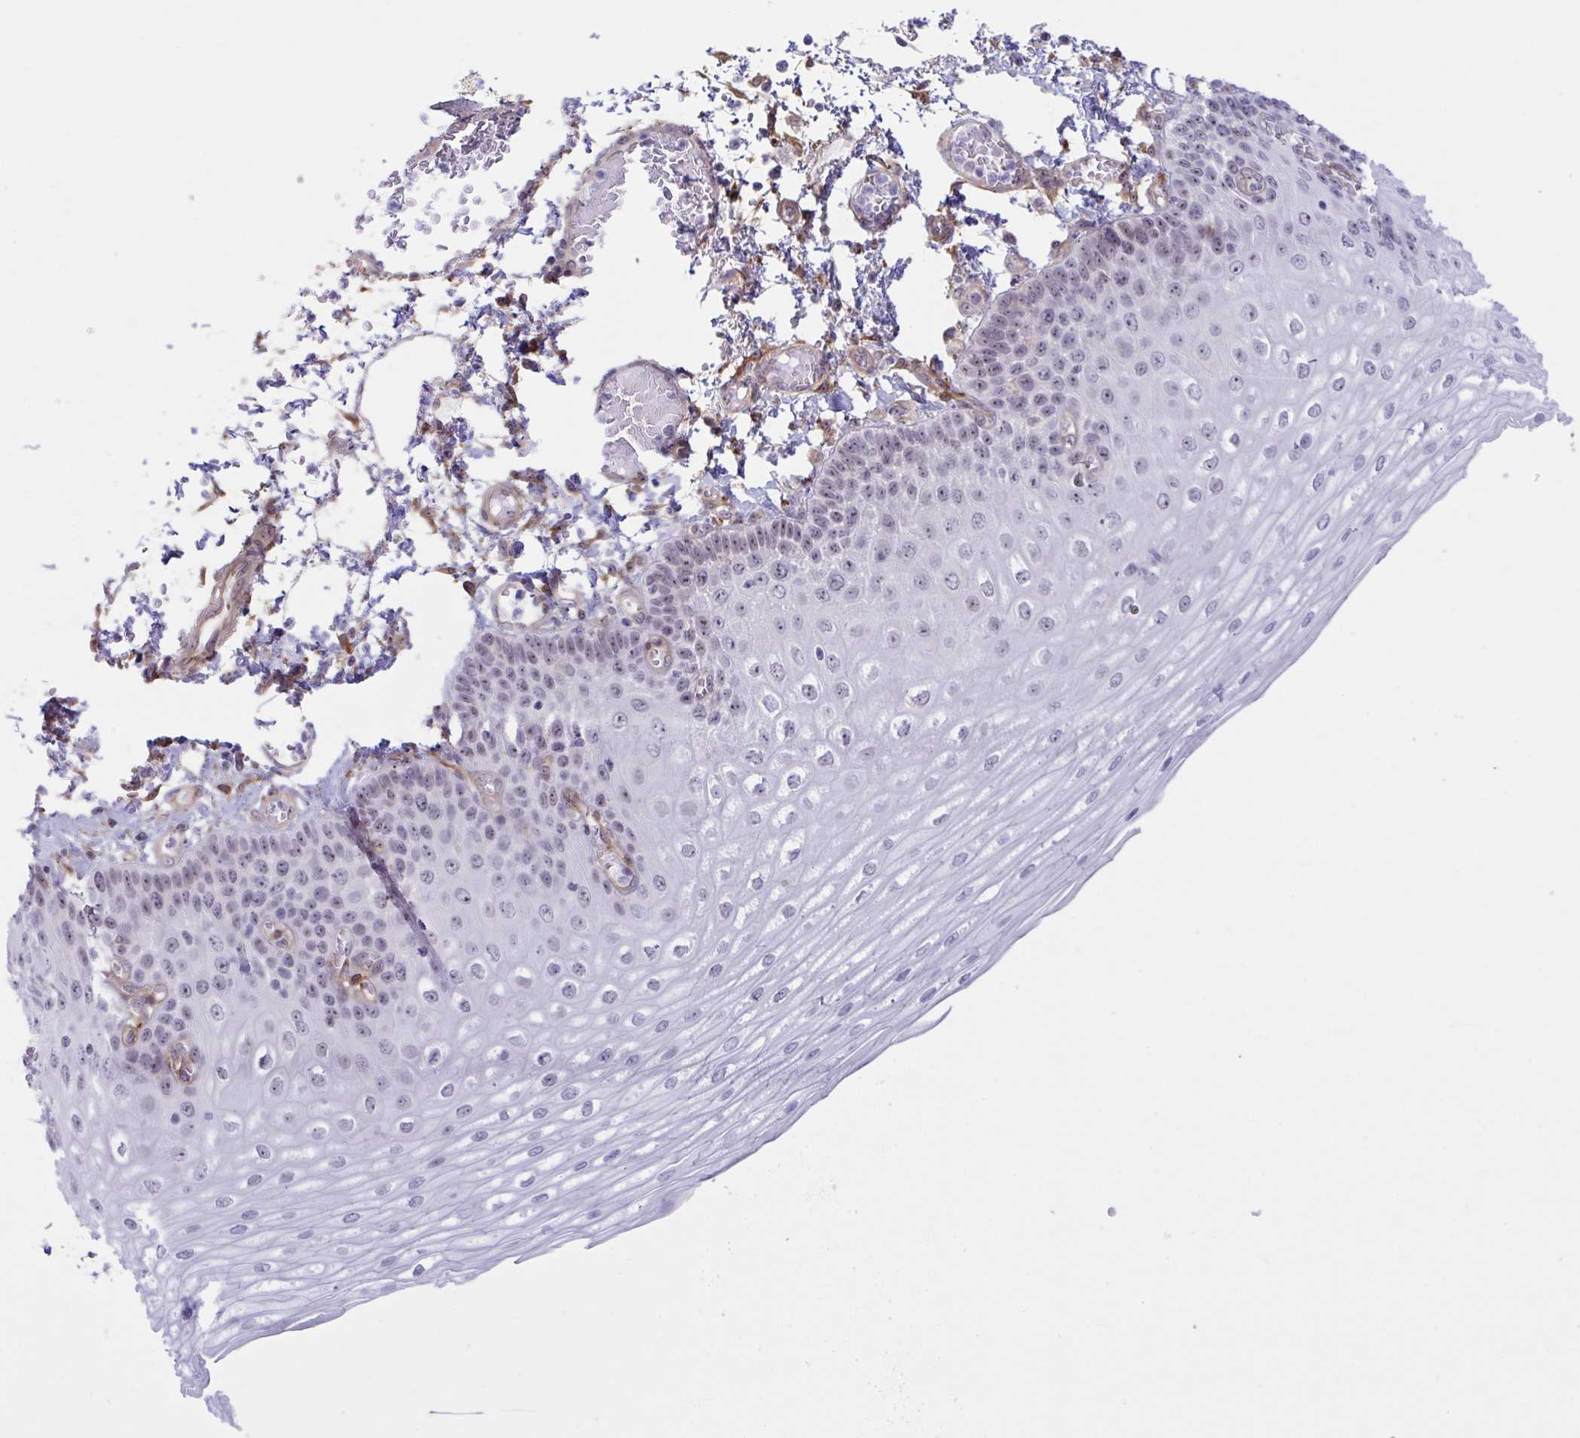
{"staining": {"intensity": "weak", "quantity": "<25%", "location": "nuclear"}, "tissue": "esophagus", "cell_type": "Squamous epithelial cells", "image_type": "normal", "snomed": [{"axis": "morphology", "description": "Normal tissue, NOS"}, {"axis": "morphology", "description": "Adenocarcinoma, NOS"}, {"axis": "topography", "description": "Esophagus"}], "caption": "Squamous epithelial cells show no significant positivity in unremarkable esophagus.", "gene": "PRRT4", "patient": {"sex": "male", "age": 81}}